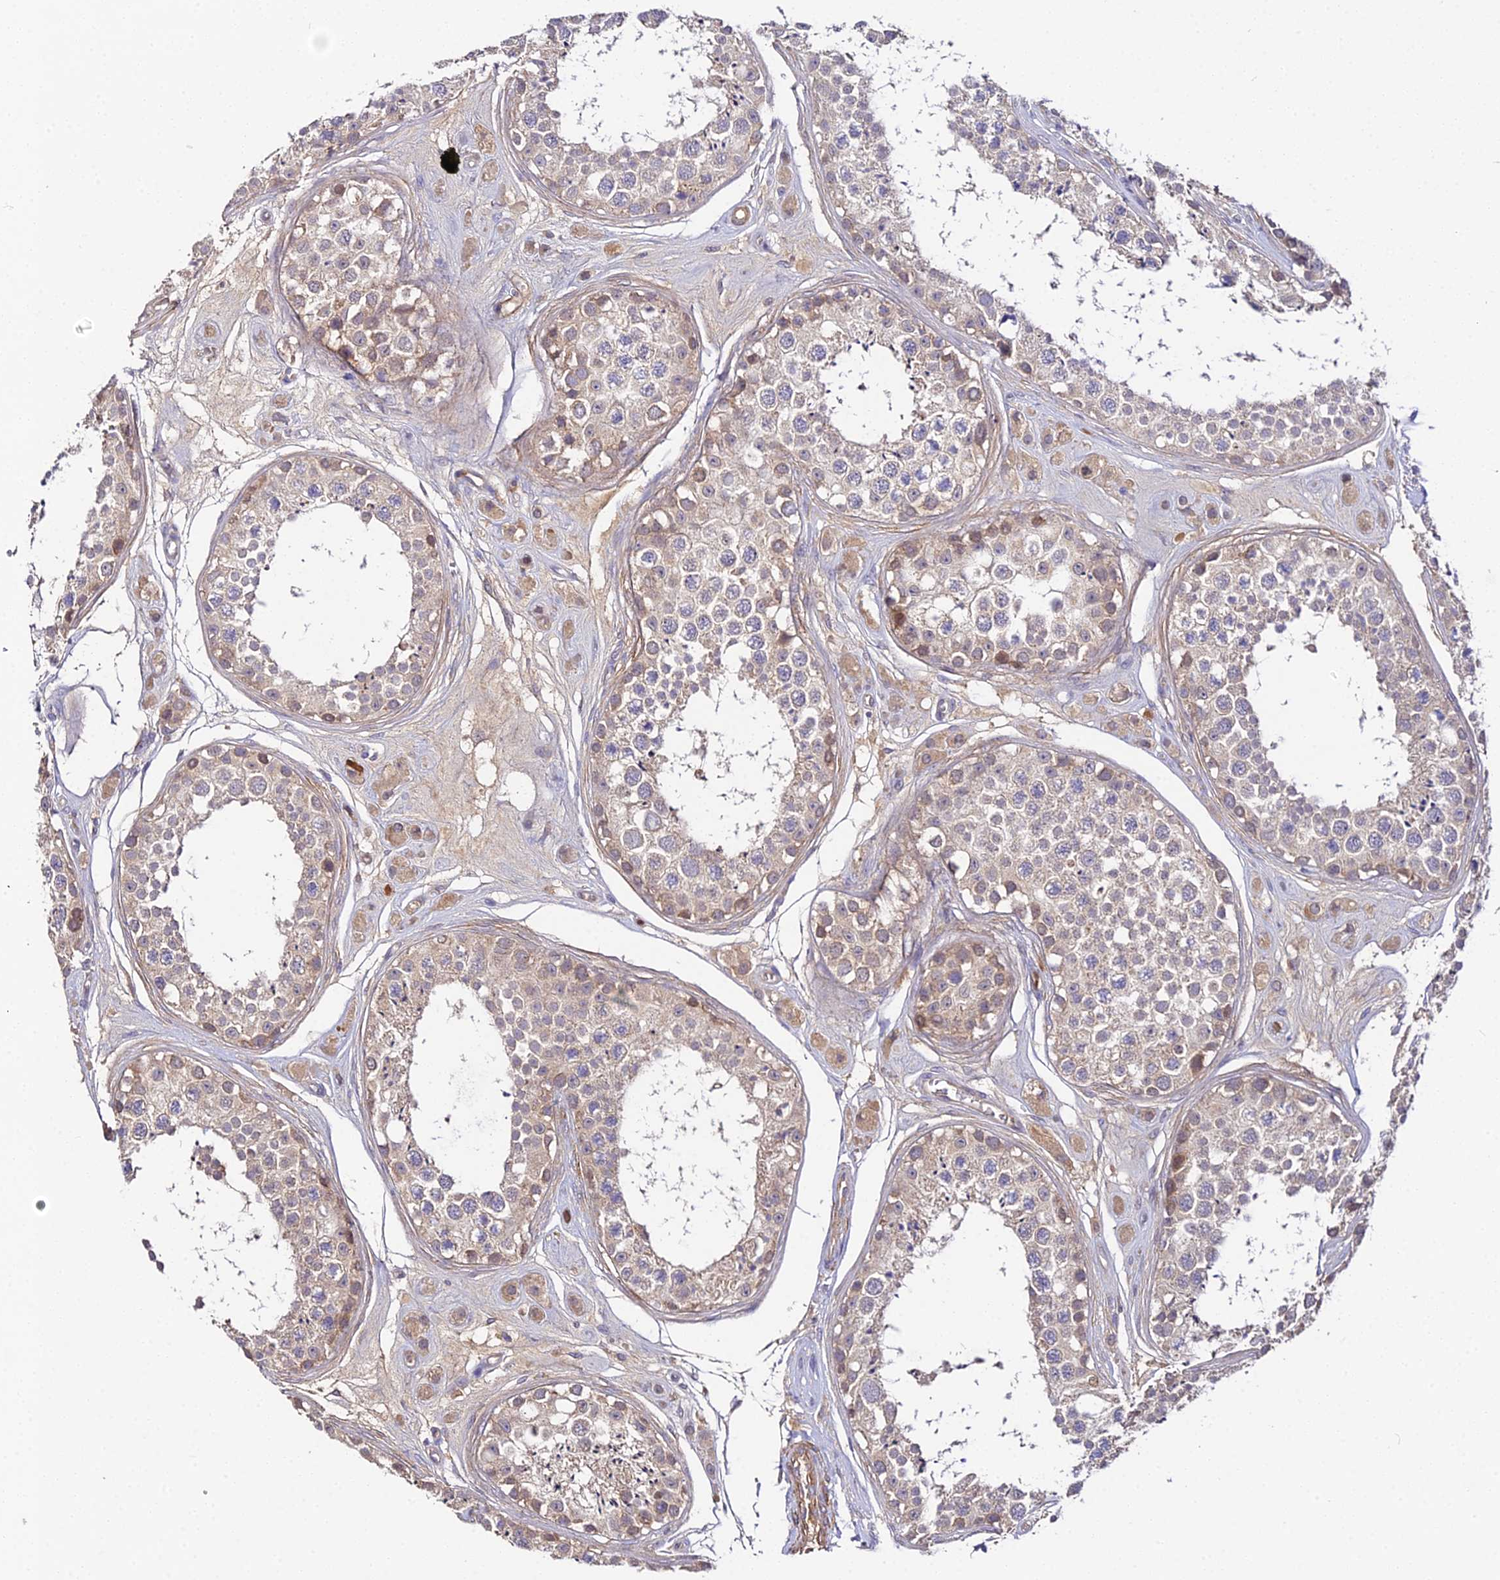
{"staining": {"intensity": "weak", "quantity": "25%-75%", "location": "cytoplasmic/membranous,nuclear"}, "tissue": "testis", "cell_type": "Cells in seminiferous ducts", "image_type": "normal", "snomed": [{"axis": "morphology", "description": "Normal tissue, NOS"}, {"axis": "topography", "description": "Testis"}], "caption": "This photomicrograph exhibits immunohistochemistry staining of benign human testis, with low weak cytoplasmic/membranous,nuclear expression in approximately 25%-75% of cells in seminiferous ducts.", "gene": "TRIM26", "patient": {"sex": "male", "age": 25}}